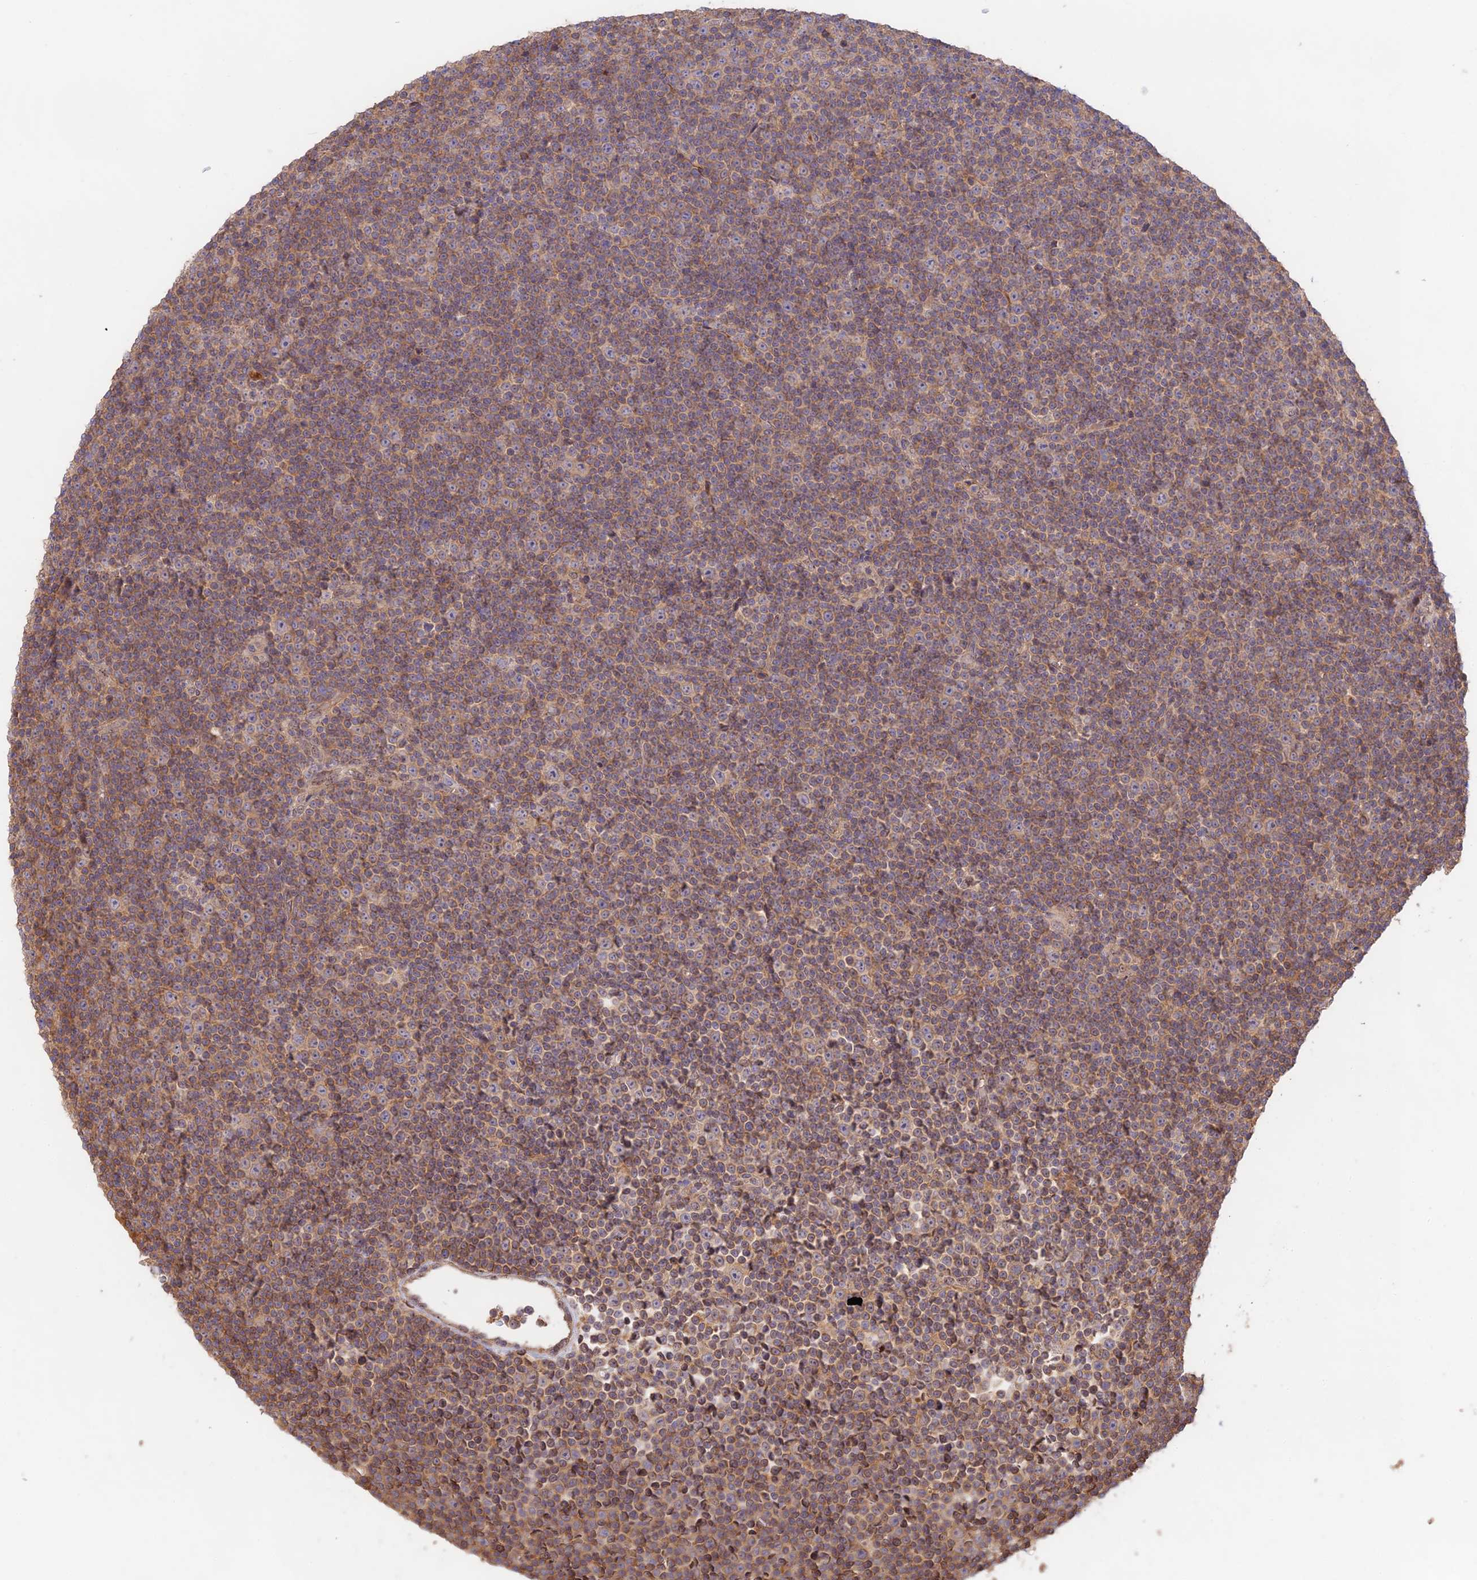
{"staining": {"intensity": "weak", "quantity": ">75%", "location": "cytoplasmic/membranous"}, "tissue": "lymphoma", "cell_type": "Tumor cells", "image_type": "cancer", "snomed": [{"axis": "morphology", "description": "Malignant lymphoma, non-Hodgkin's type, Low grade"}, {"axis": "topography", "description": "Lymph node"}], "caption": "IHC photomicrograph of human malignant lymphoma, non-Hodgkin's type (low-grade) stained for a protein (brown), which shows low levels of weak cytoplasmic/membranous positivity in about >75% of tumor cells.", "gene": "CLCF1", "patient": {"sex": "female", "age": 67}}